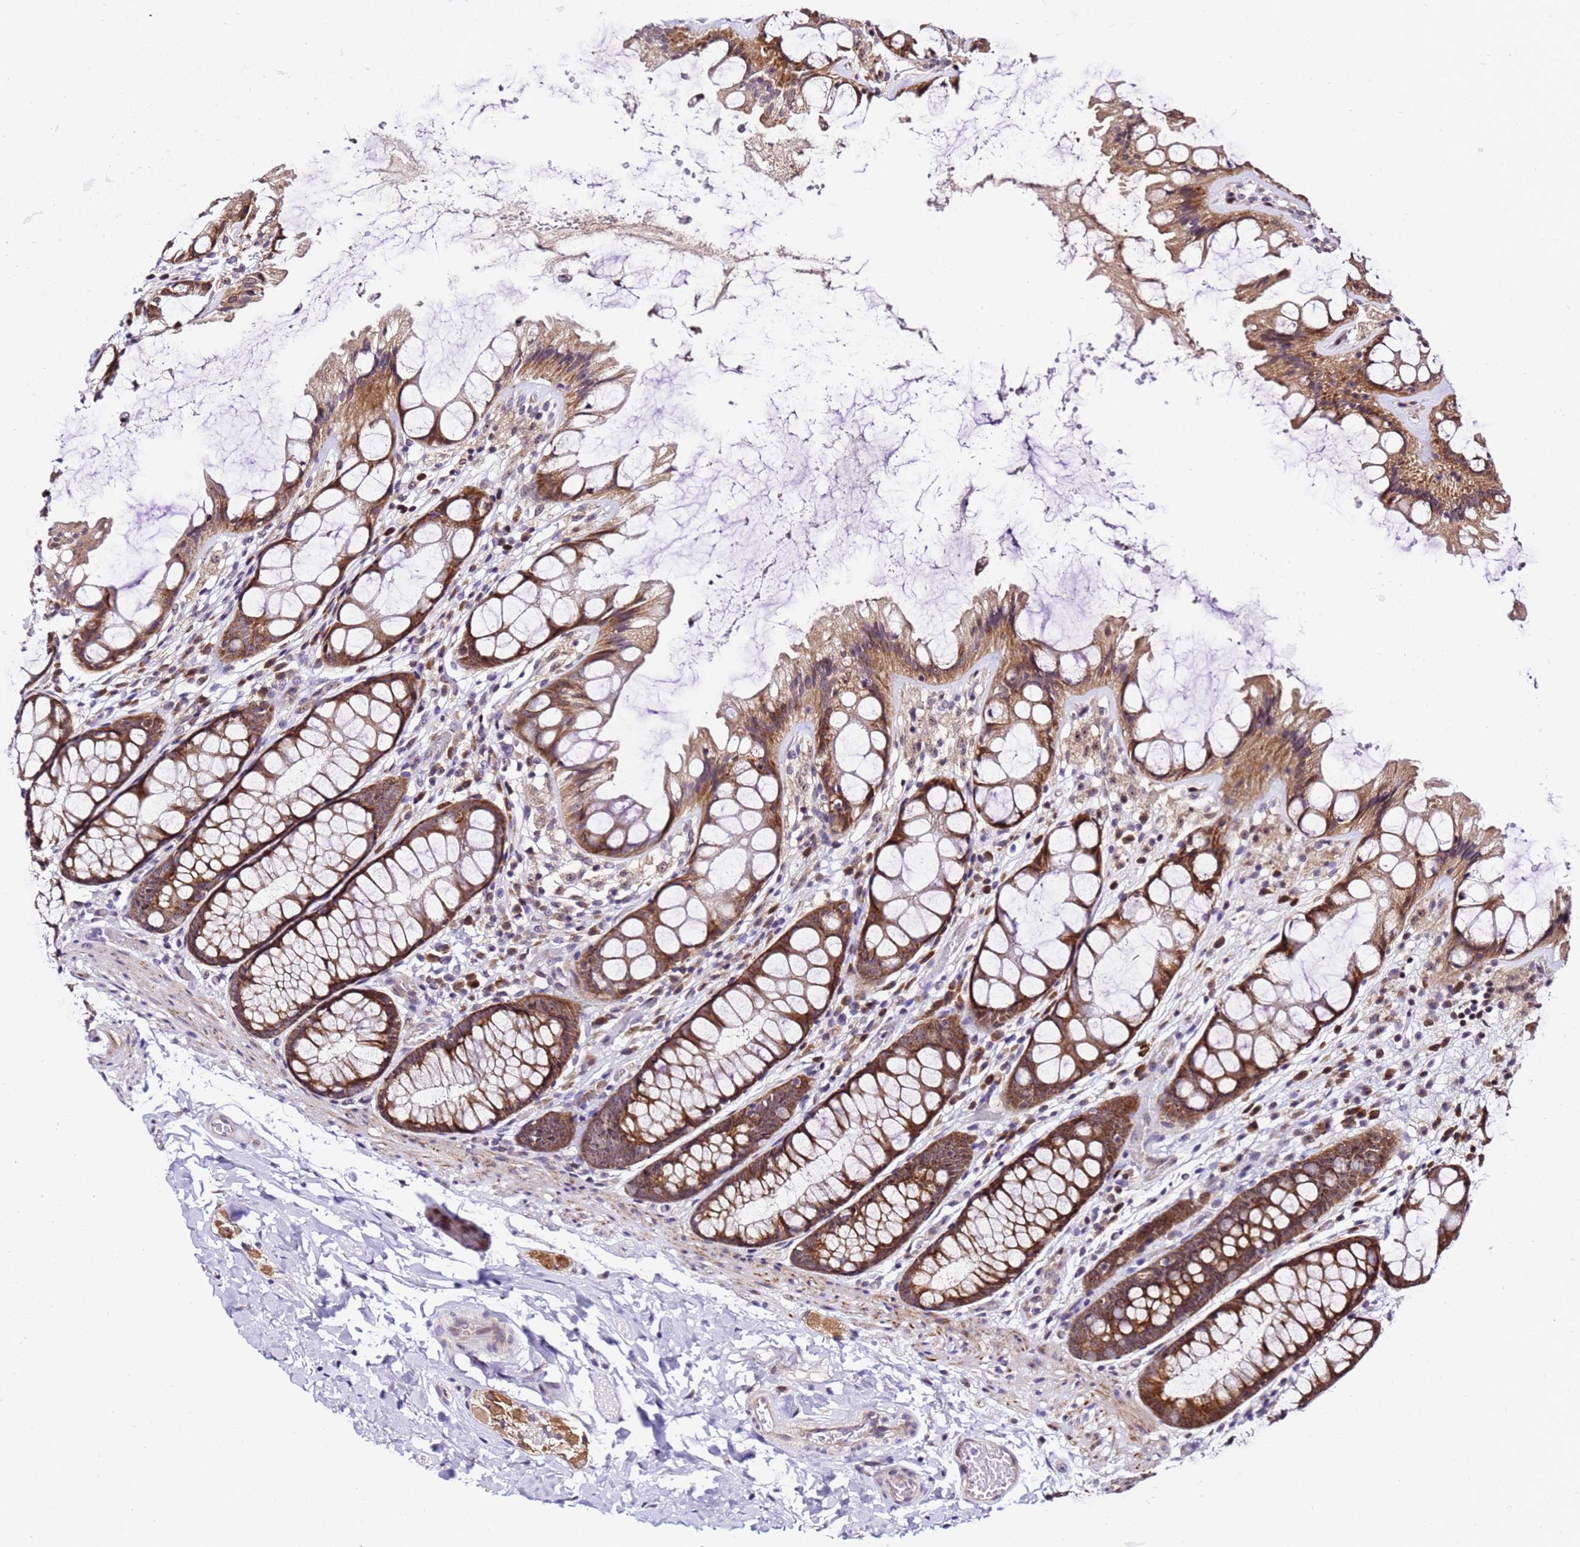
{"staining": {"intensity": "weak", "quantity": ">75%", "location": "cytoplasmic/membranous"}, "tissue": "colon", "cell_type": "Endothelial cells", "image_type": "normal", "snomed": [{"axis": "morphology", "description": "Normal tissue, NOS"}, {"axis": "topography", "description": "Colon"}], "caption": "Immunohistochemical staining of normal human colon shows >75% levels of weak cytoplasmic/membranous protein positivity in approximately >75% of endothelial cells. The protein is stained brown, and the nuclei are stained in blue (DAB (3,3'-diaminobenzidine) IHC with brightfield microscopy, high magnification).", "gene": "SLX4IP", "patient": {"sex": "male", "age": 47}}